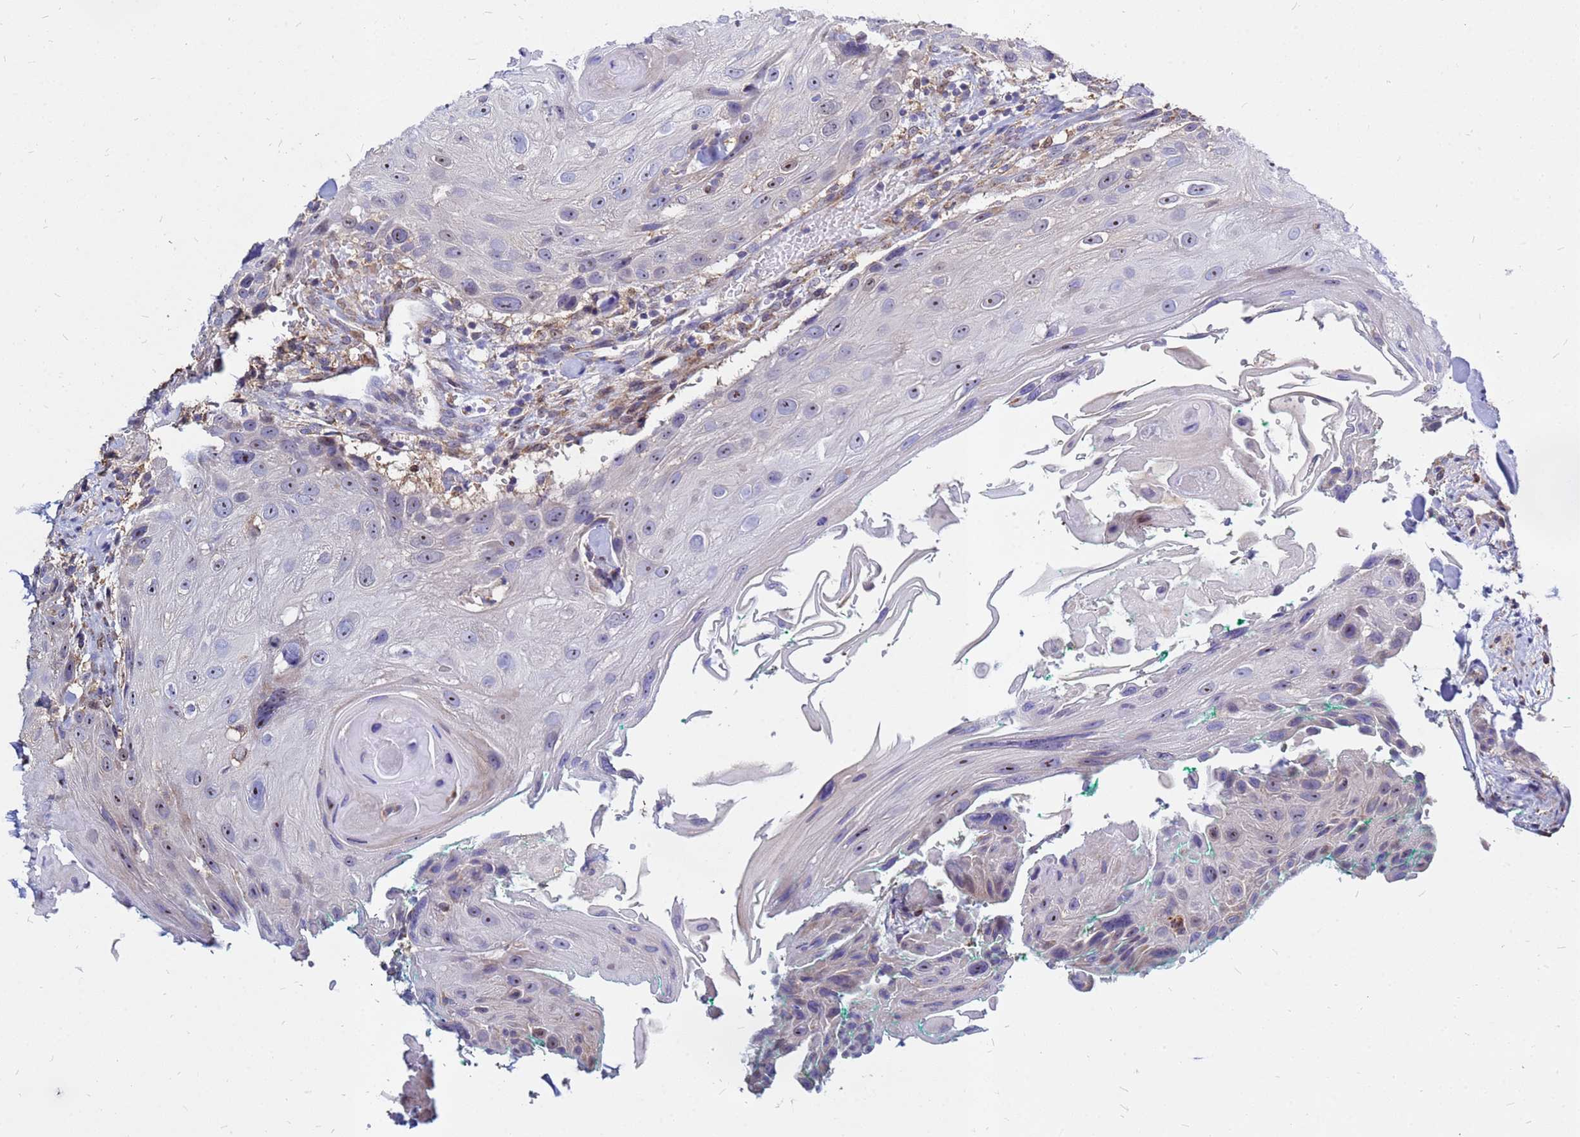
{"staining": {"intensity": "moderate", "quantity": "25%-75%", "location": "nuclear"}, "tissue": "head and neck cancer", "cell_type": "Tumor cells", "image_type": "cancer", "snomed": [{"axis": "morphology", "description": "Squamous cell carcinoma, NOS"}, {"axis": "topography", "description": "Head-Neck"}], "caption": "Protein expression analysis of human head and neck cancer (squamous cell carcinoma) reveals moderate nuclear expression in about 25%-75% of tumor cells. The staining was performed using DAB, with brown indicating positive protein expression. Nuclei are stained blue with hematoxylin.", "gene": "MOB2", "patient": {"sex": "male", "age": 81}}